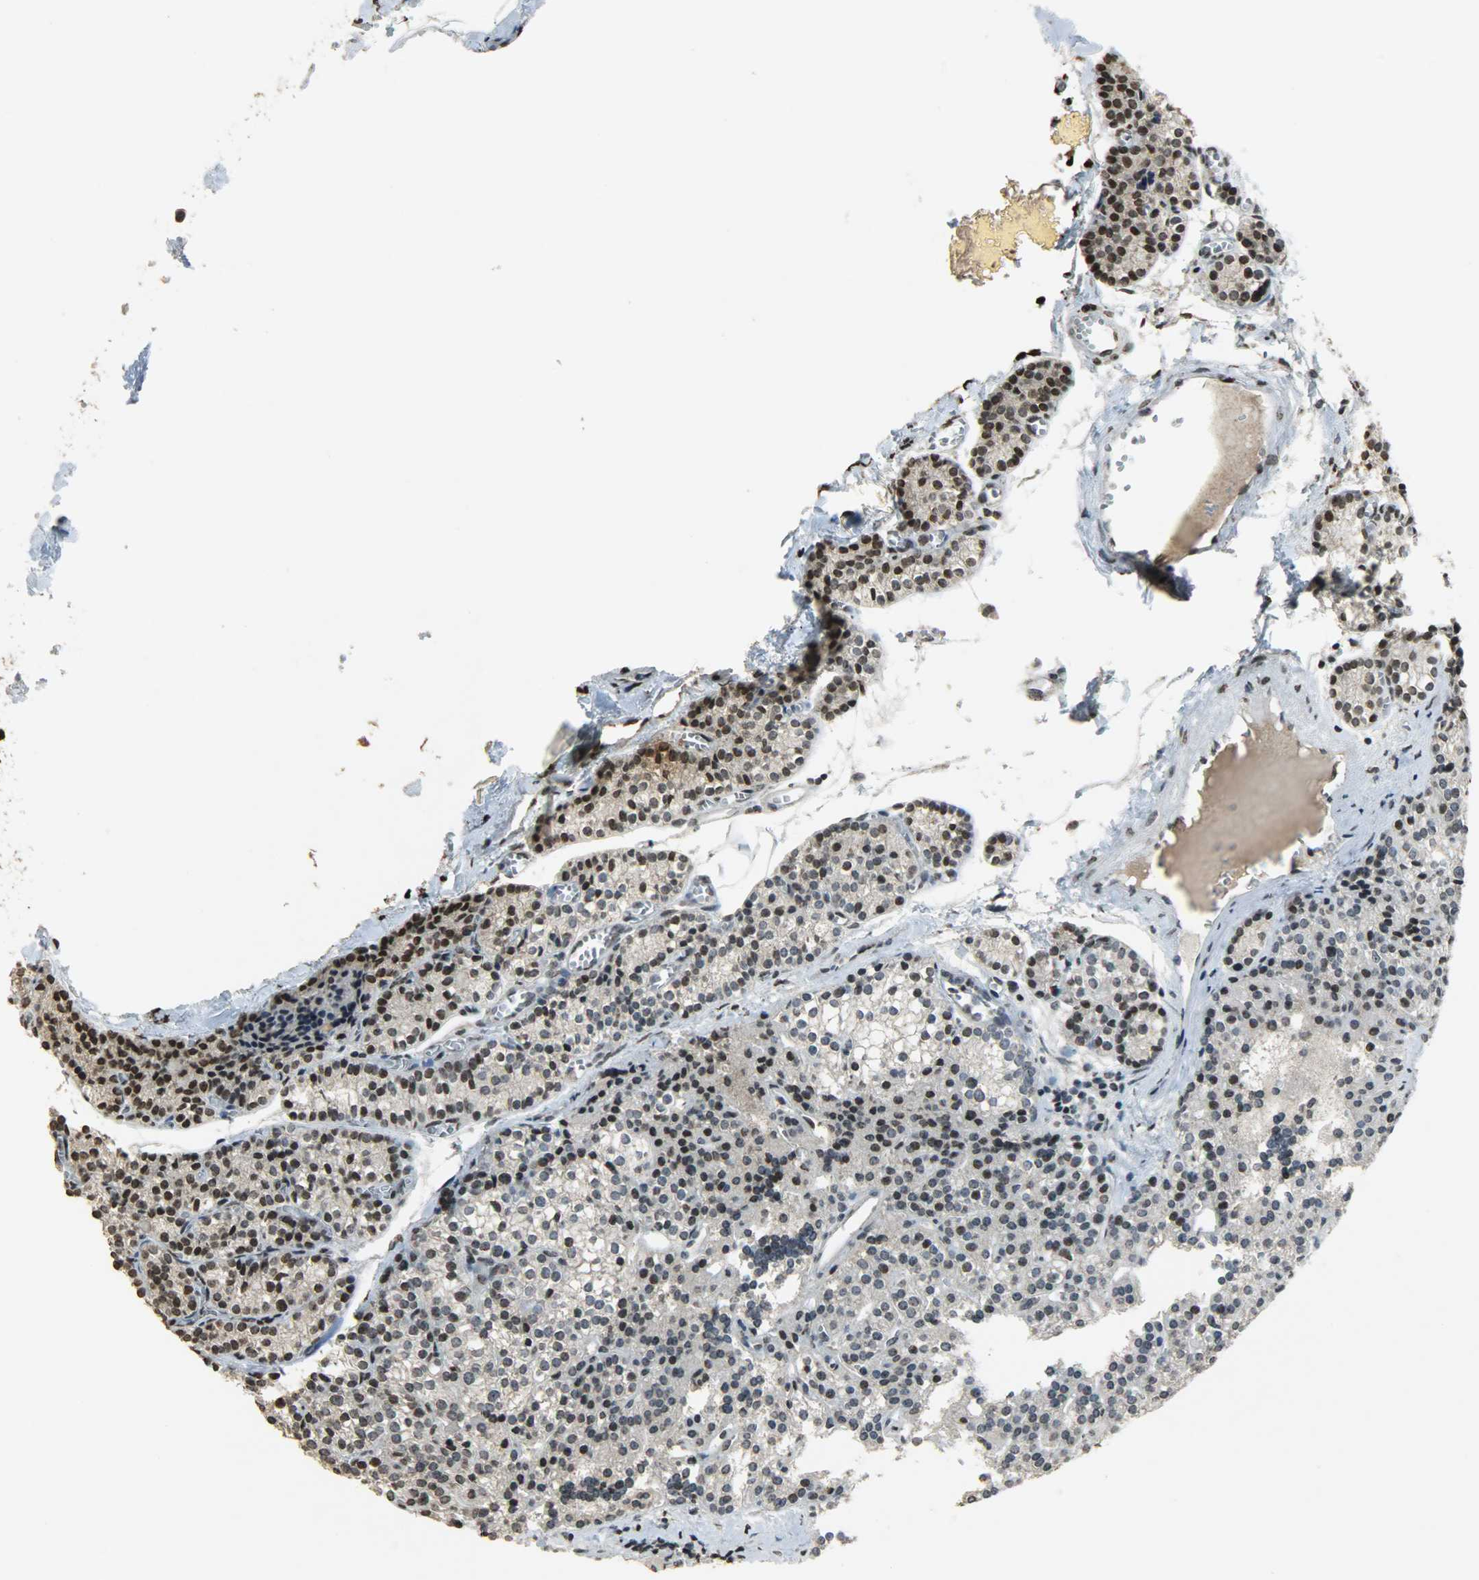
{"staining": {"intensity": "strong", "quantity": ">75%", "location": "nuclear"}, "tissue": "parathyroid gland", "cell_type": "Glandular cells", "image_type": "normal", "snomed": [{"axis": "morphology", "description": "Normal tissue, NOS"}, {"axis": "topography", "description": "Parathyroid gland"}], "caption": "The image exhibits immunohistochemical staining of normal parathyroid gland. There is strong nuclear expression is seen in about >75% of glandular cells.", "gene": "DNAJB6", "patient": {"sex": "female", "age": 50}}